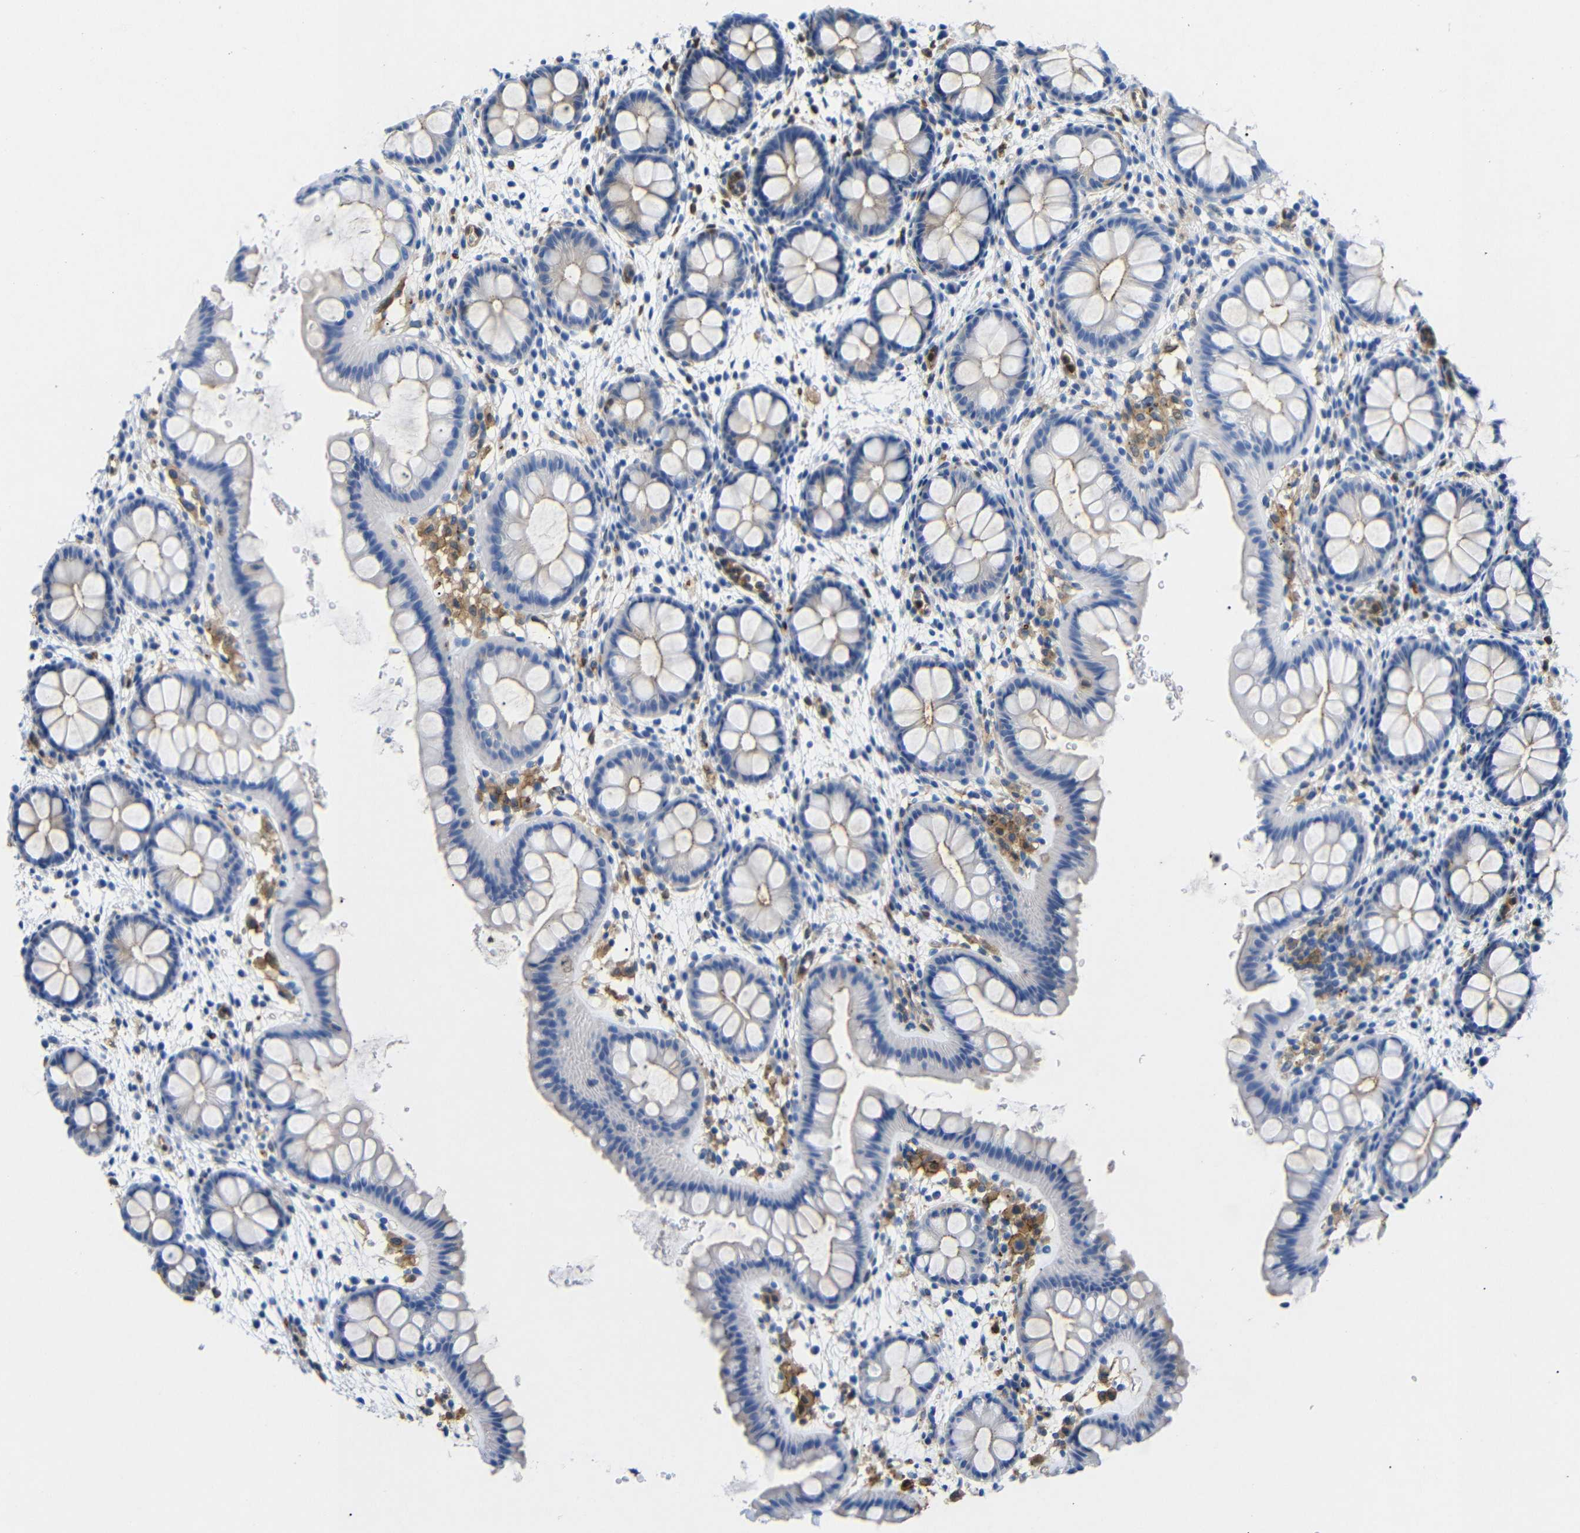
{"staining": {"intensity": "moderate", "quantity": "<25%", "location": "cytoplasmic/membranous"}, "tissue": "rectum", "cell_type": "Glandular cells", "image_type": "normal", "snomed": [{"axis": "morphology", "description": "Normal tissue, NOS"}, {"axis": "topography", "description": "Rectum"}], "caption": "This micrograph shows immunohistochemistry (IHC) staining of unremarkable human rectum, with low moderate cytoplasmic/membranous positivity in approximately <25% of glandular cells.", "gene": "SDCBP", "patient": {"sex": "female", "age": 24}}